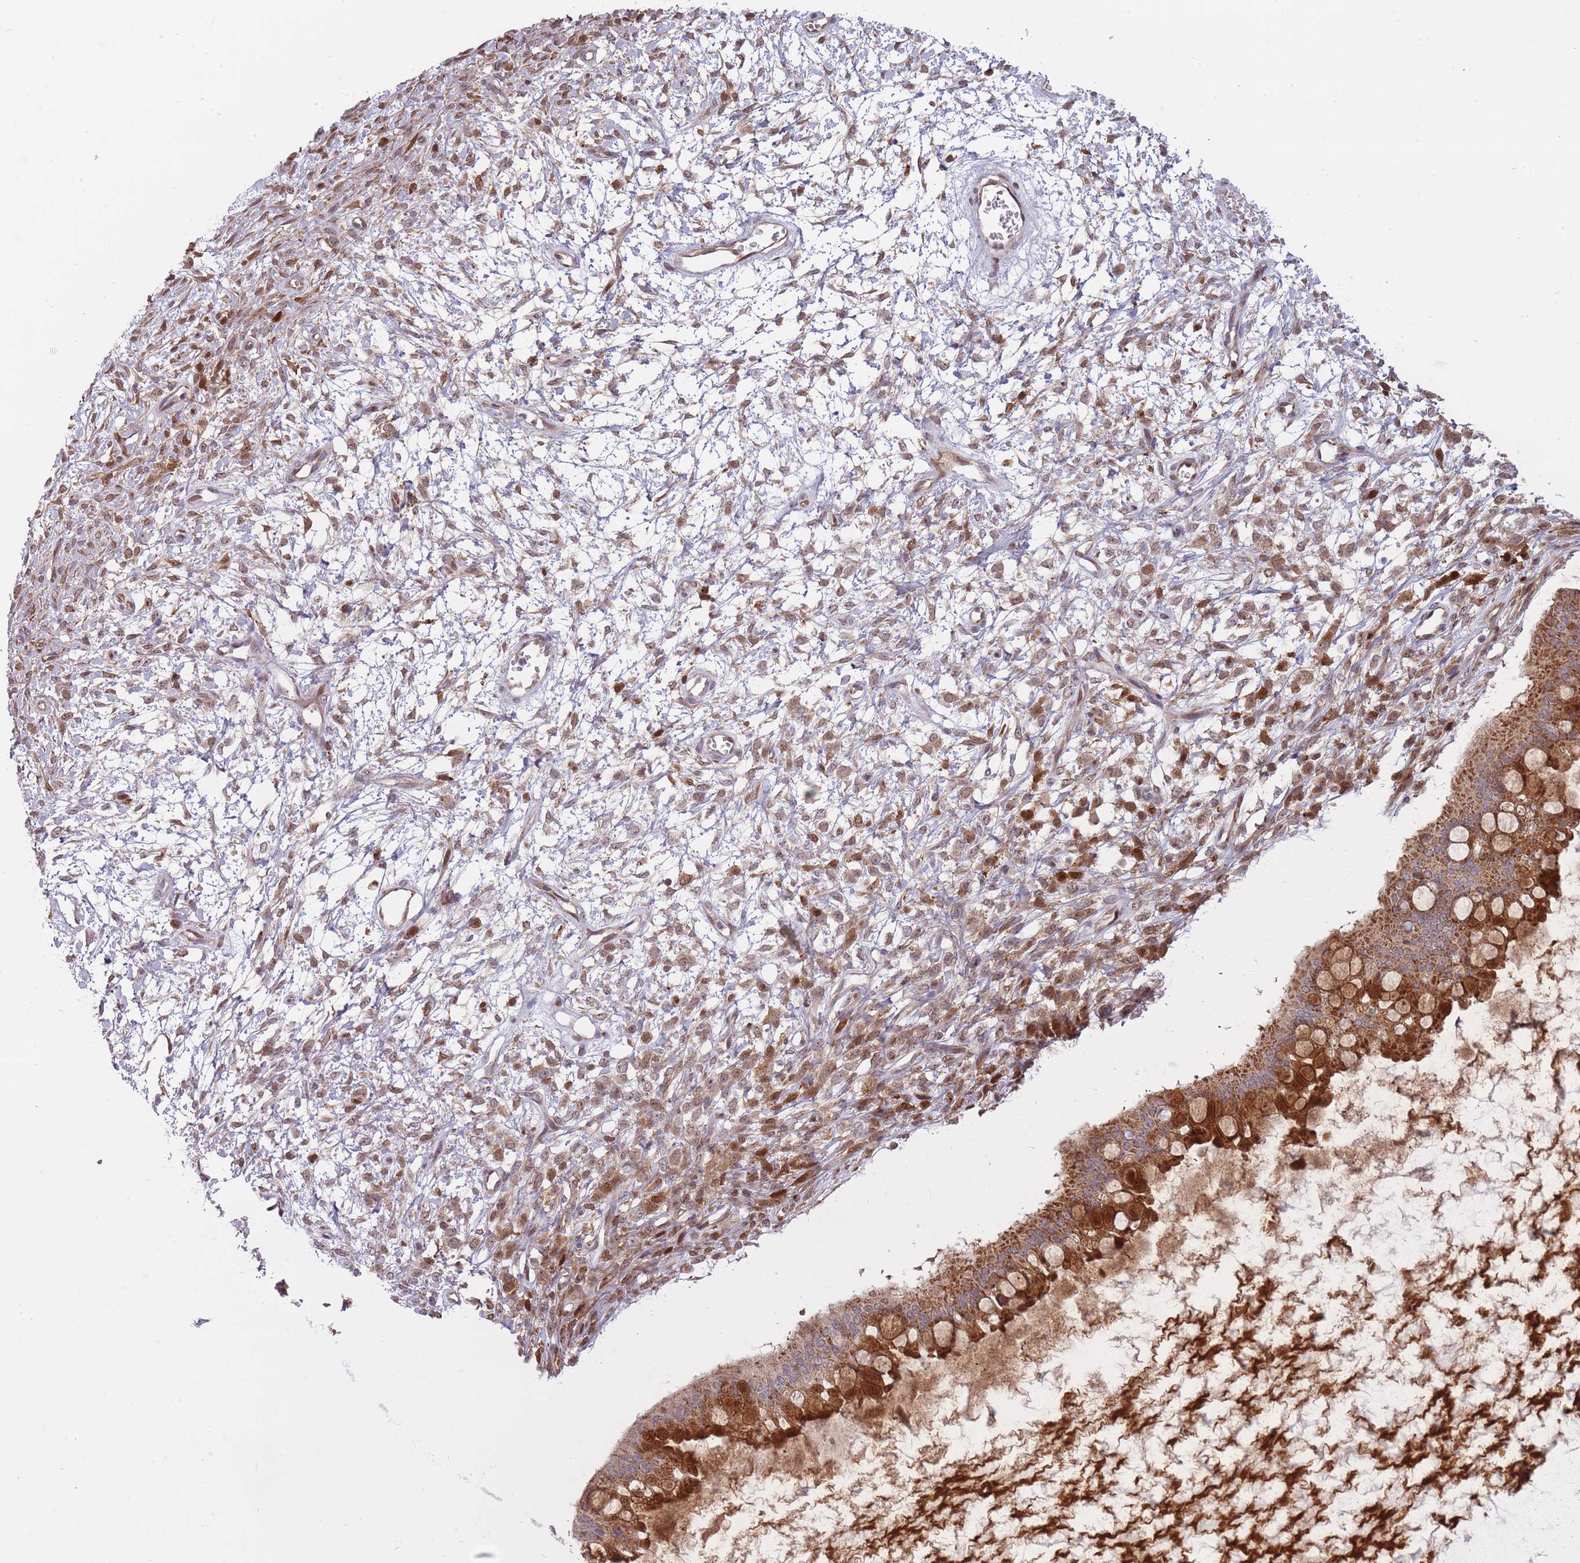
{"staining": {"intensity": "moderate", "quantity": ">75%", "location": "cytoplasmic/membranous"}, "tissue": "ovarian cancer", "cell_type": "Tumor cells", "image_type": "cancer", "snomed": [{"axis": "morphology", "description": "Cystadenocarcinoma, mucinous, NOS"}, {"axis": "topography", "description": "Ovary"}], "caption": "A micrograph showing moderate cytoplasmic/membranous expression in approximately >75% of tumor cells in ovarian cancer, as visualized by brown immunohistochemical staining.", "gene": "LGALS9", "patient": {"sex": "female", "age": 73}}